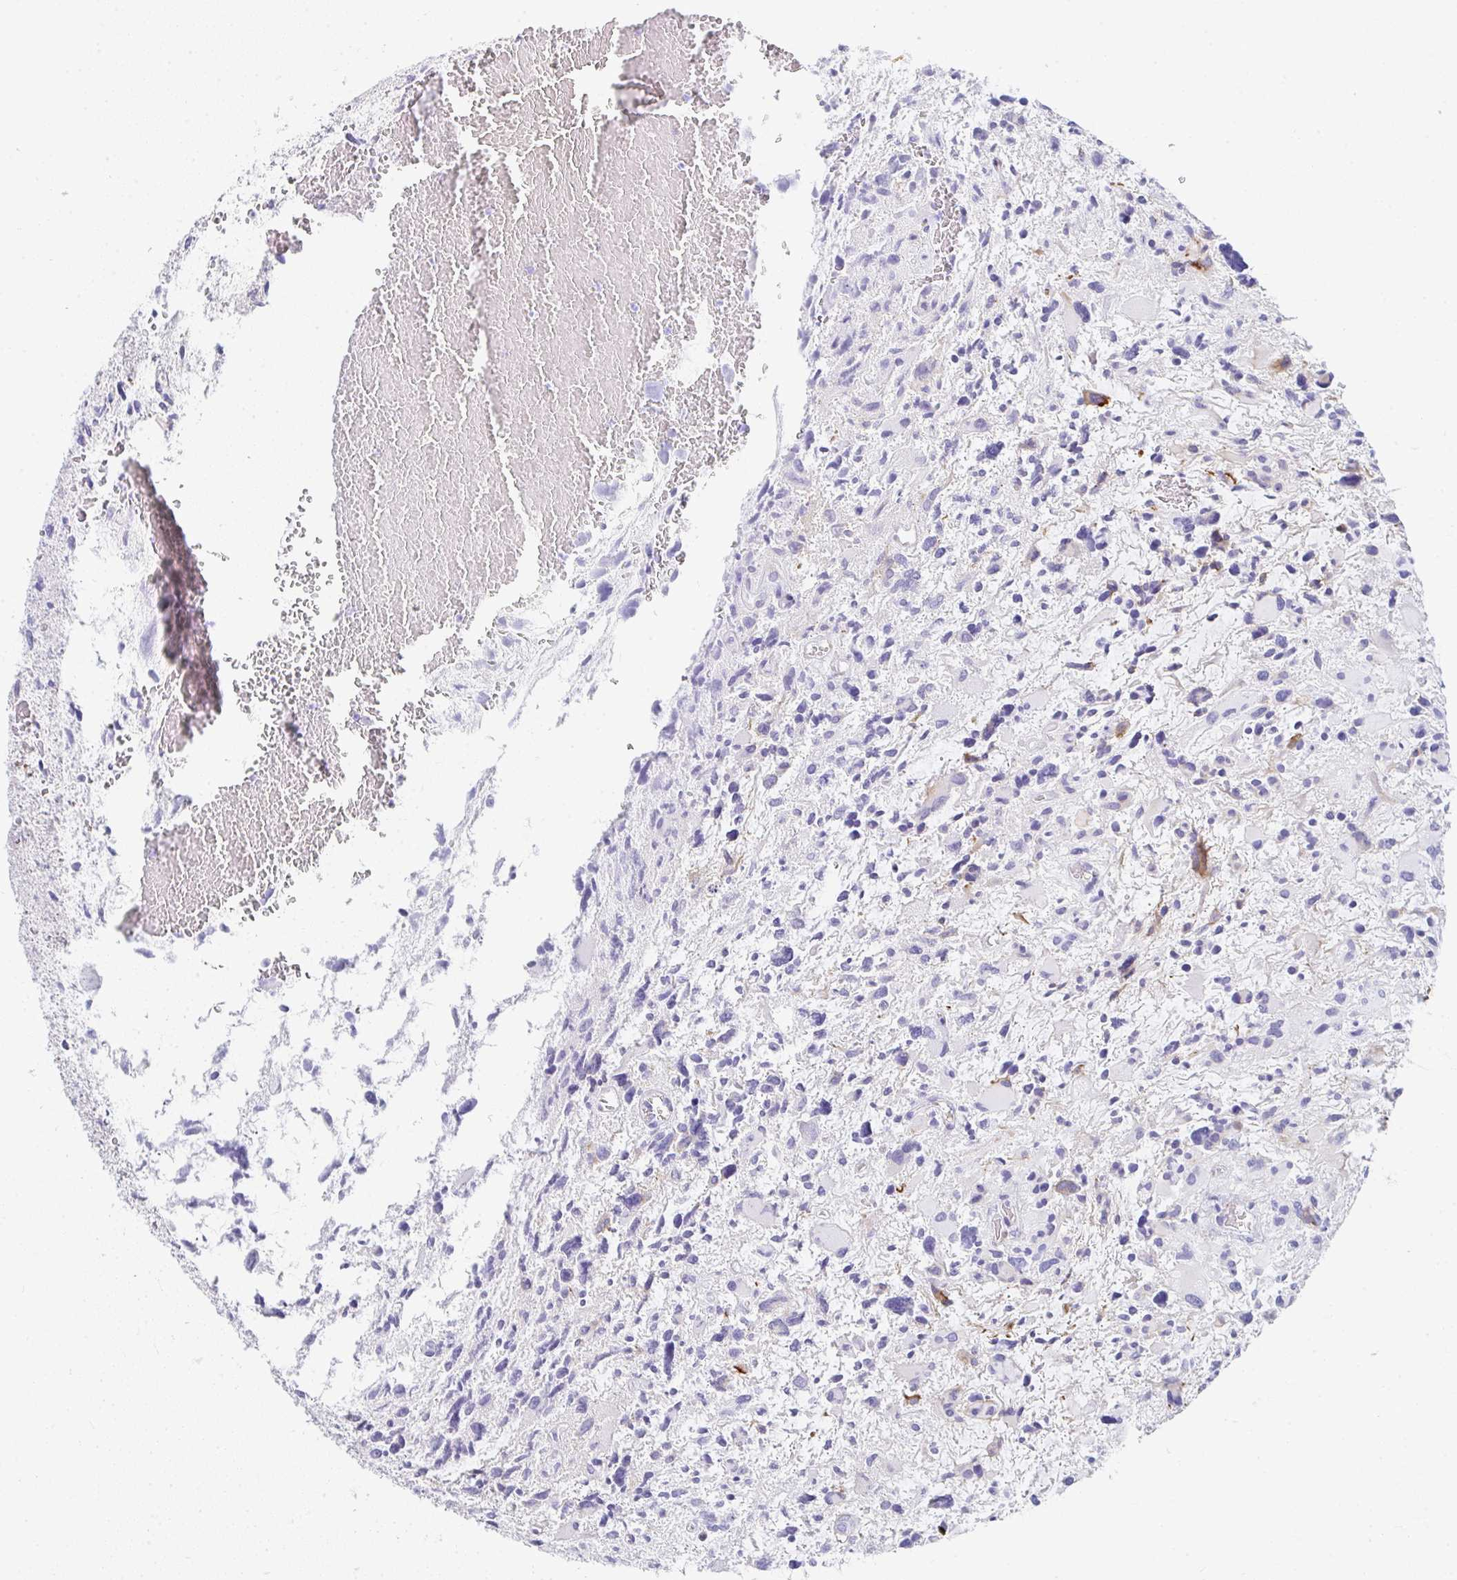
{"staining": {"intensity": "negative", "quantity": "none", "location": "none"}, "tissue": "glioma", "cell_type": "Tumor cells", "image_type": "cancer", "snomed": [{"axis": "morphology", "description": "Glioma, malignant, High grade"}, {"axis": "topography", "description": "Brain"}], "caption": "Immunohistochemistry of glioma shows no positivity in tumor cells. (Brightfield microscopy of DAB immunohistochemistry (IHC) at high magnification).", "gene": "PRND", "patient": {"sex": "female", "age": 11}}